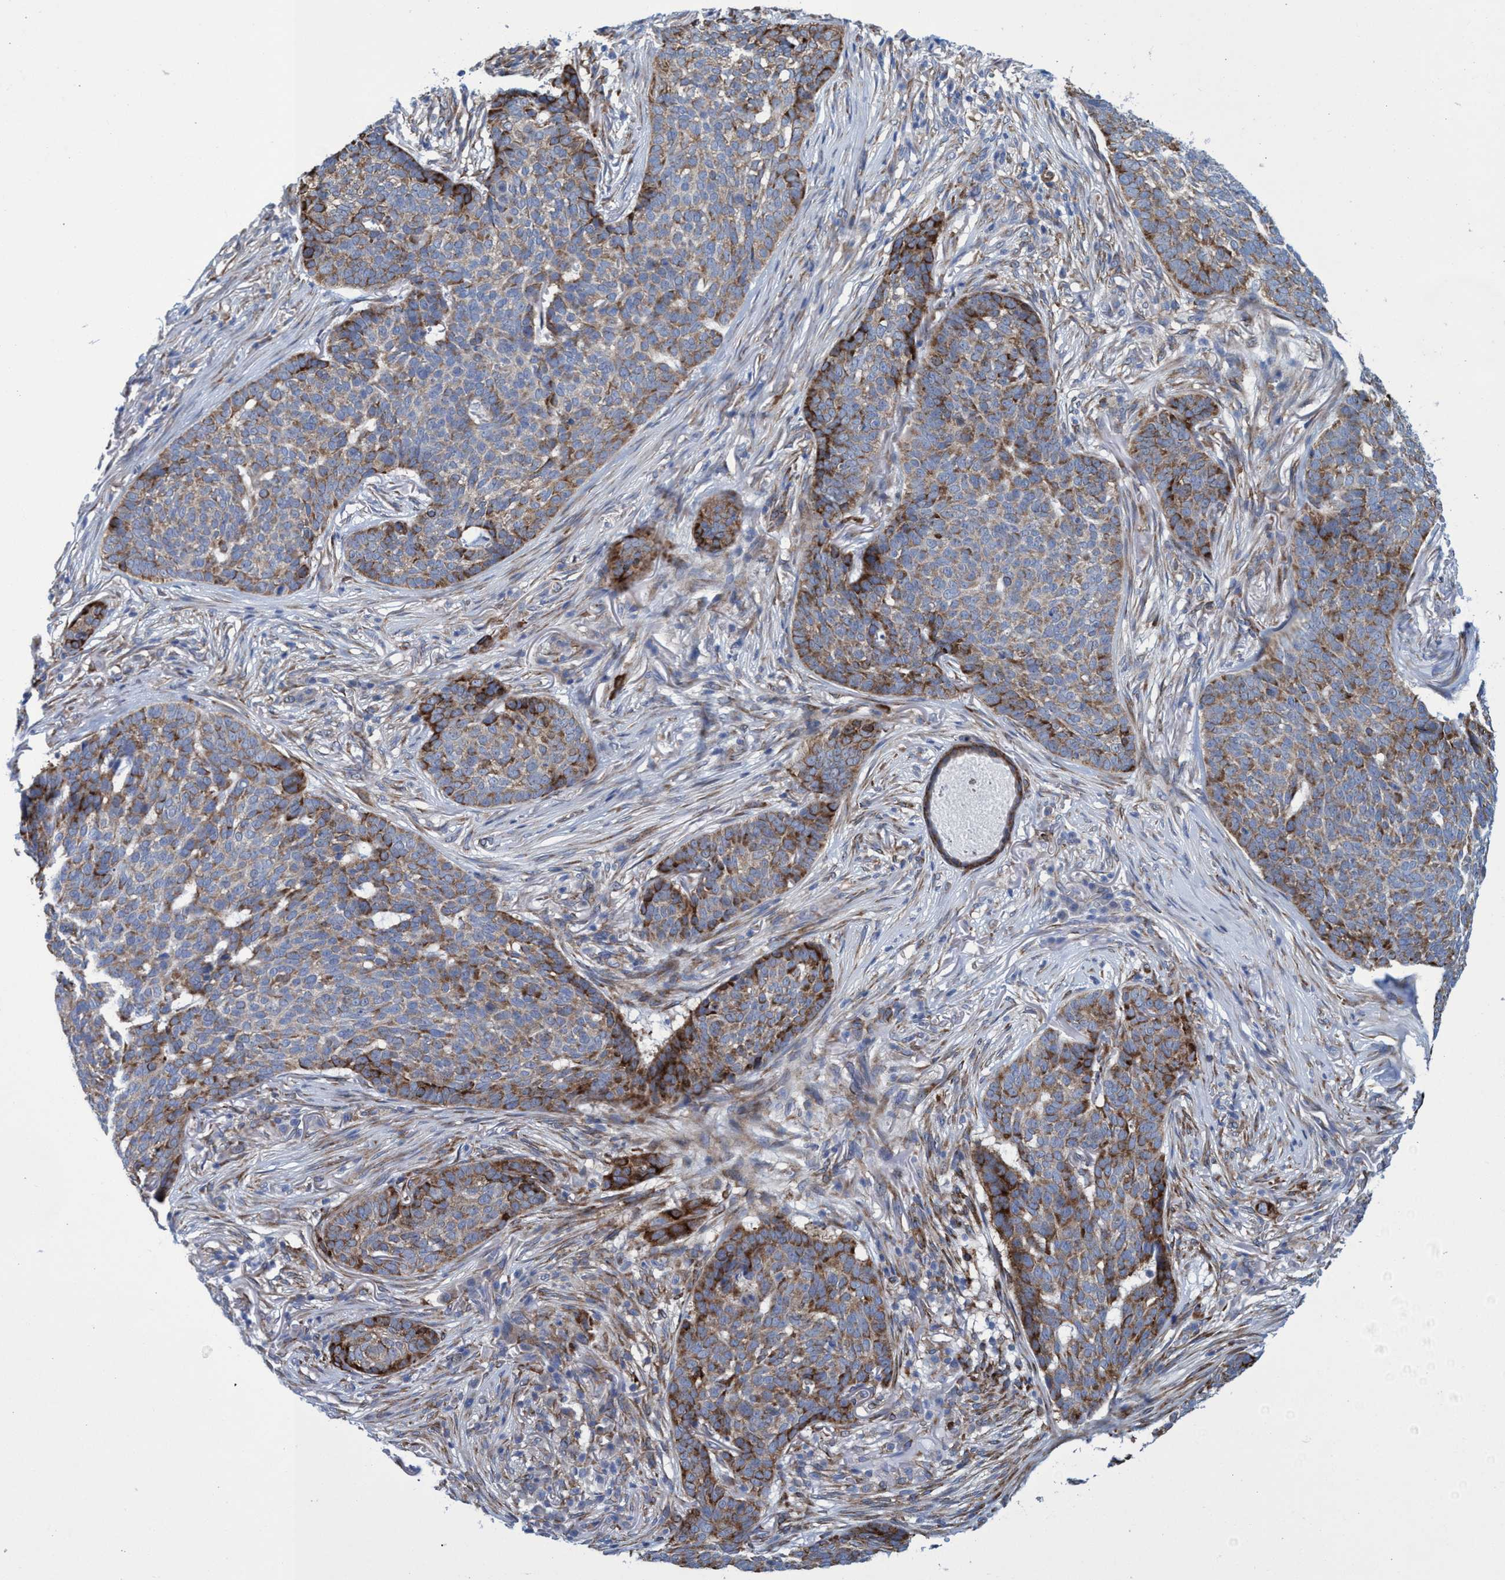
{"staining": {"intensity": "strong", "quantity": "25%-75%", "location": "cytoplasmic/membranous"}, "tissue": "skin cancer", "cell_type": "Tumor cells", "image_type": "cancer", "snomed": [{"axis": "morphology", "description": "Basal cell carcinoma"}, {"axis": "topography", "description": "Skin"}], "caption": "The image displays staining of skin cancer, revealing strong cytoplasmic/membranous protein expression (brown color) within tumor cells.", "gene": "R3HCC1", "patient": {"sex": "male", "age": 85}}